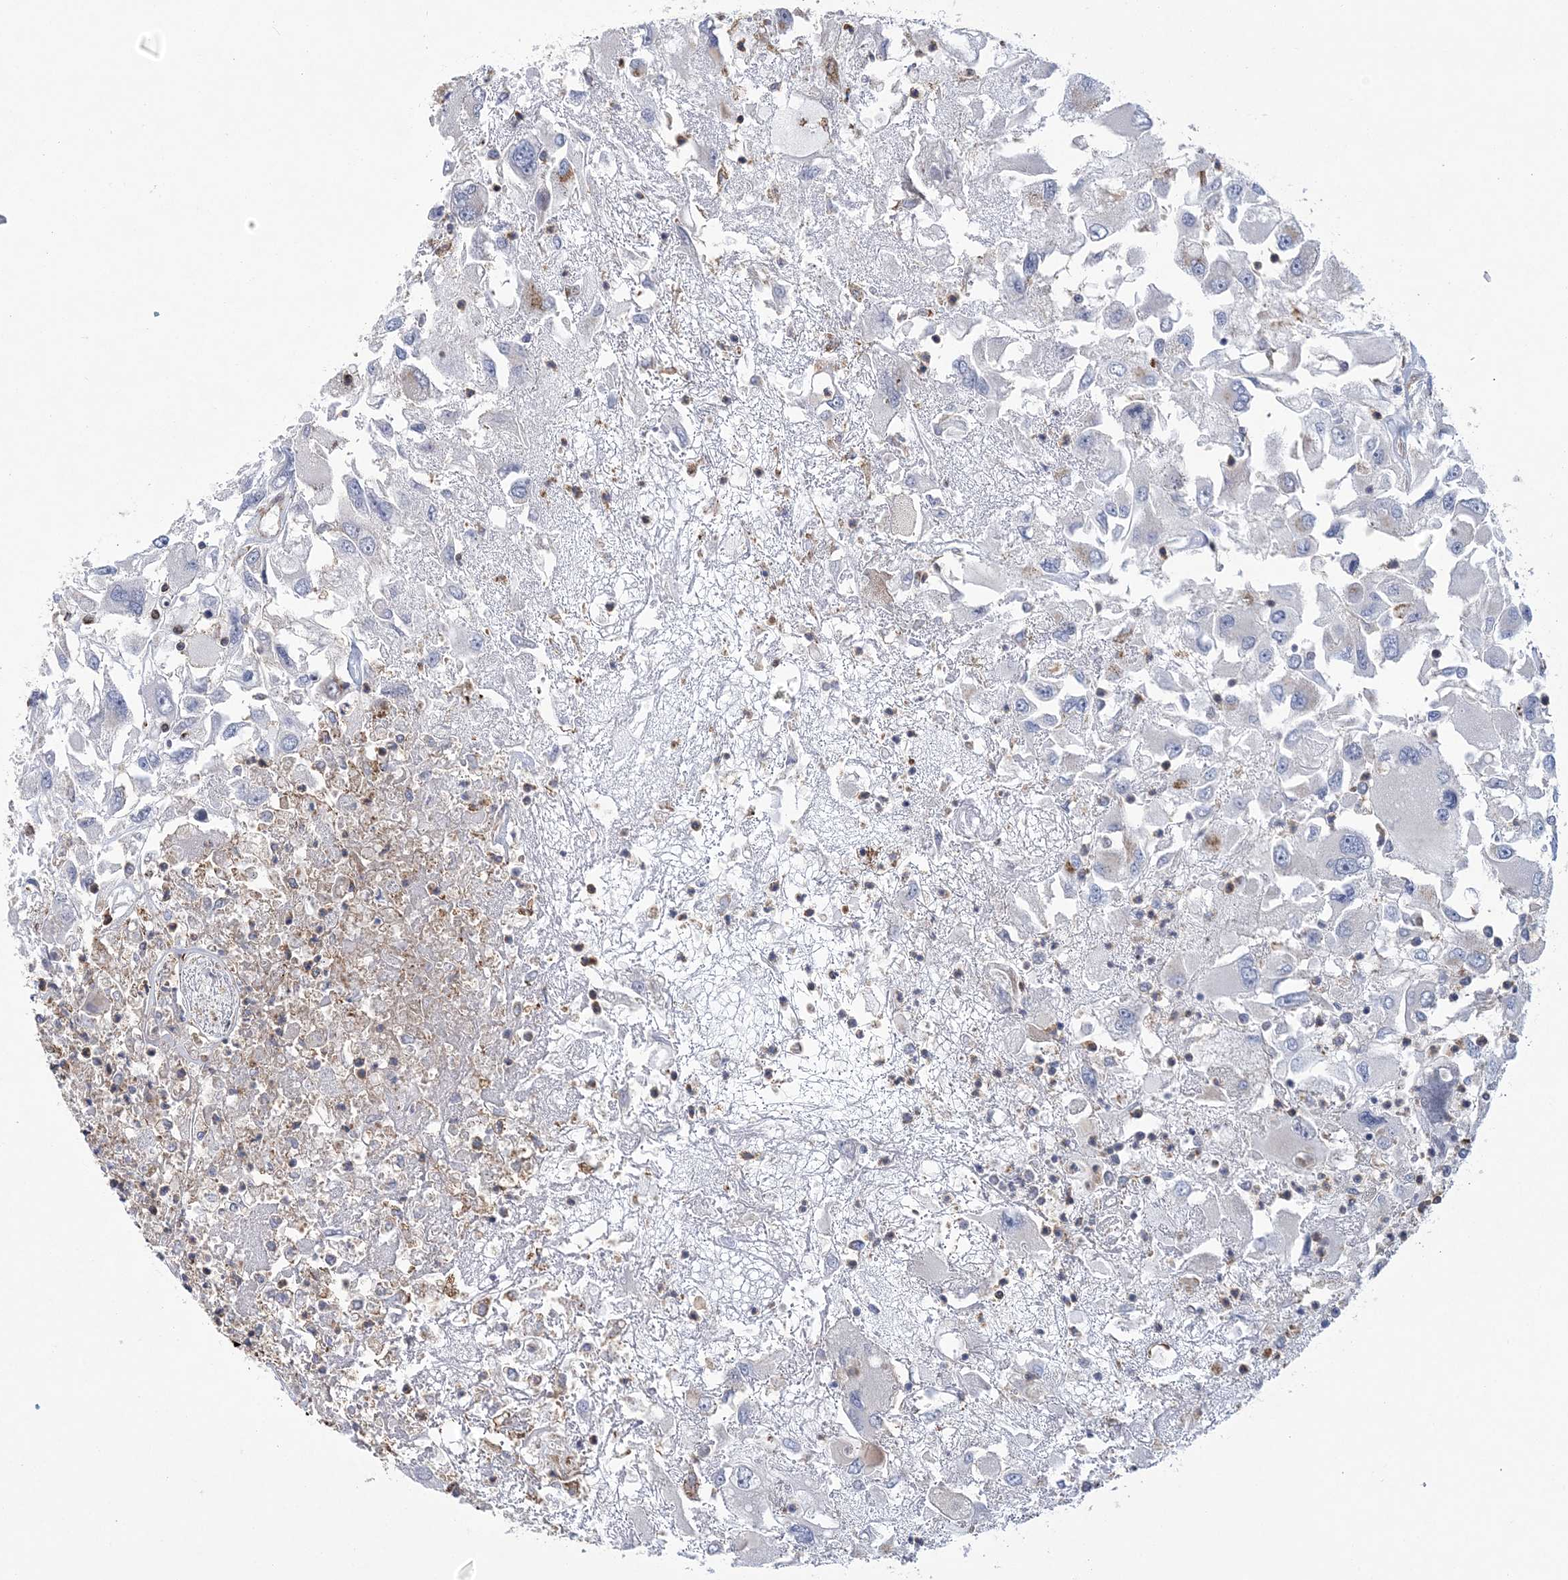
{"staining": {"intensity": "negative", "quantity": "none", "location": "none"}, "tissue": "renal cancer", "cell_type": "Tumor cells", "image_type": "cancer", "snomed": [{"axis": "morphology", "description": "Adenocarcinoma, NOS"}, {"axis": "topography", "description": "Kidney"}], "caption": "Adenocarcinoma (renal) stained for a protein using immunohistochemistry (IHC) demonstrates no expression tumor cells.", "gene": "ARSJ", "patient": {"sex": "female", "age": 52}}